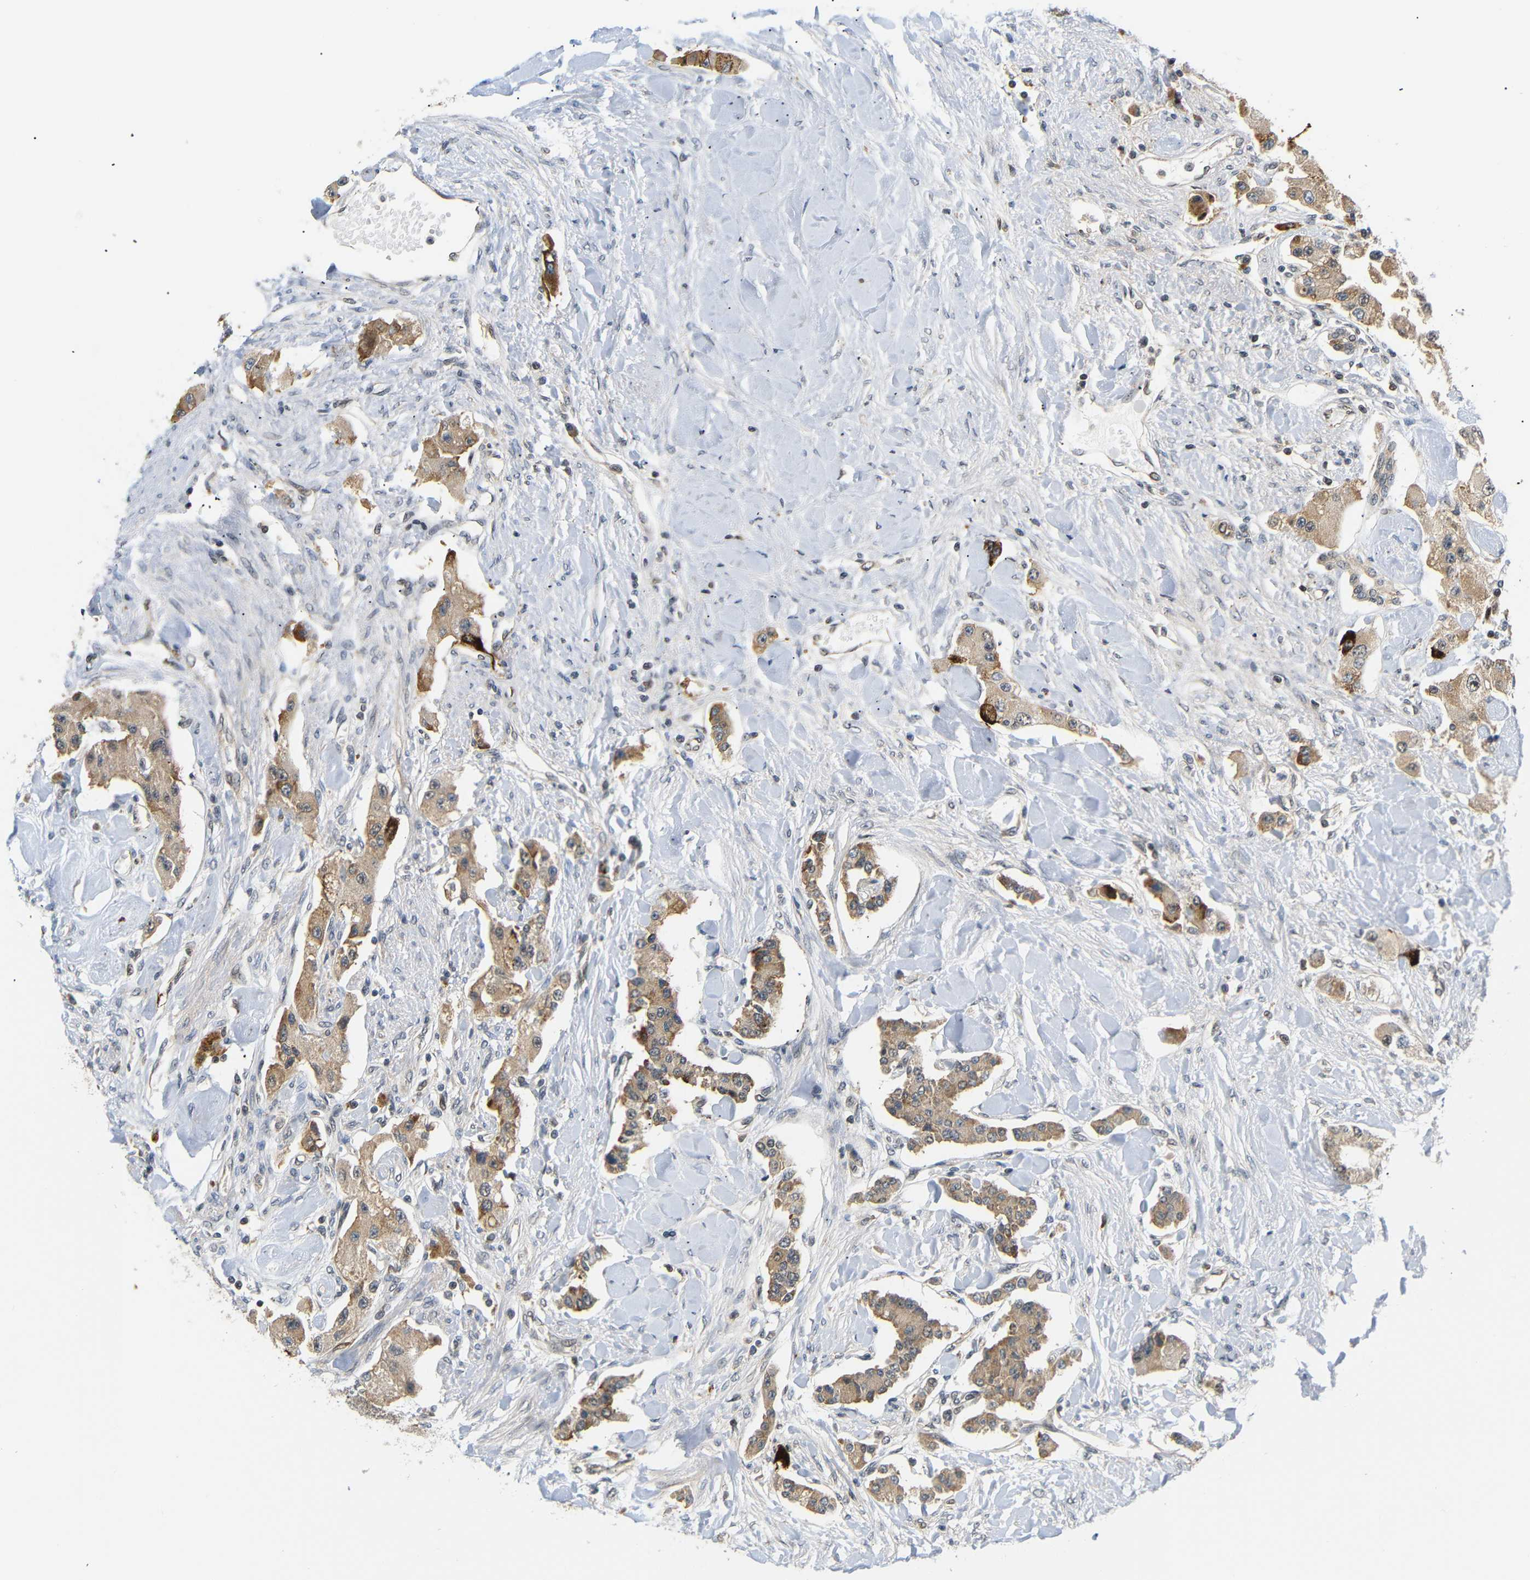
{"staining": {"intensity": "moderate", "quantity": ">75%", "location": "cytoplasmic/membranous"}, "tissue": "carcinoid", "cell_type": "Tumor cells", "image_type": "cancer", "snomed": [{"axis": "morphology", "description": "Carcinoid, malignant, NOS"}, {"axis": "topography", "description": "Pancreas"}], "caption": "Immunohistochemistry (IHC) image of neoplastic tissue: human carcinoid (malignant) stained using immunohistochemistry exhibits medium levels of moderate protein expression localized specifically in the cytoplasmic/membranous of tumor cells, appearing as a cytoplasmic/membranous brown color.", "gene": "GJA5", "patient": {"sex": "male", "age": 41}}